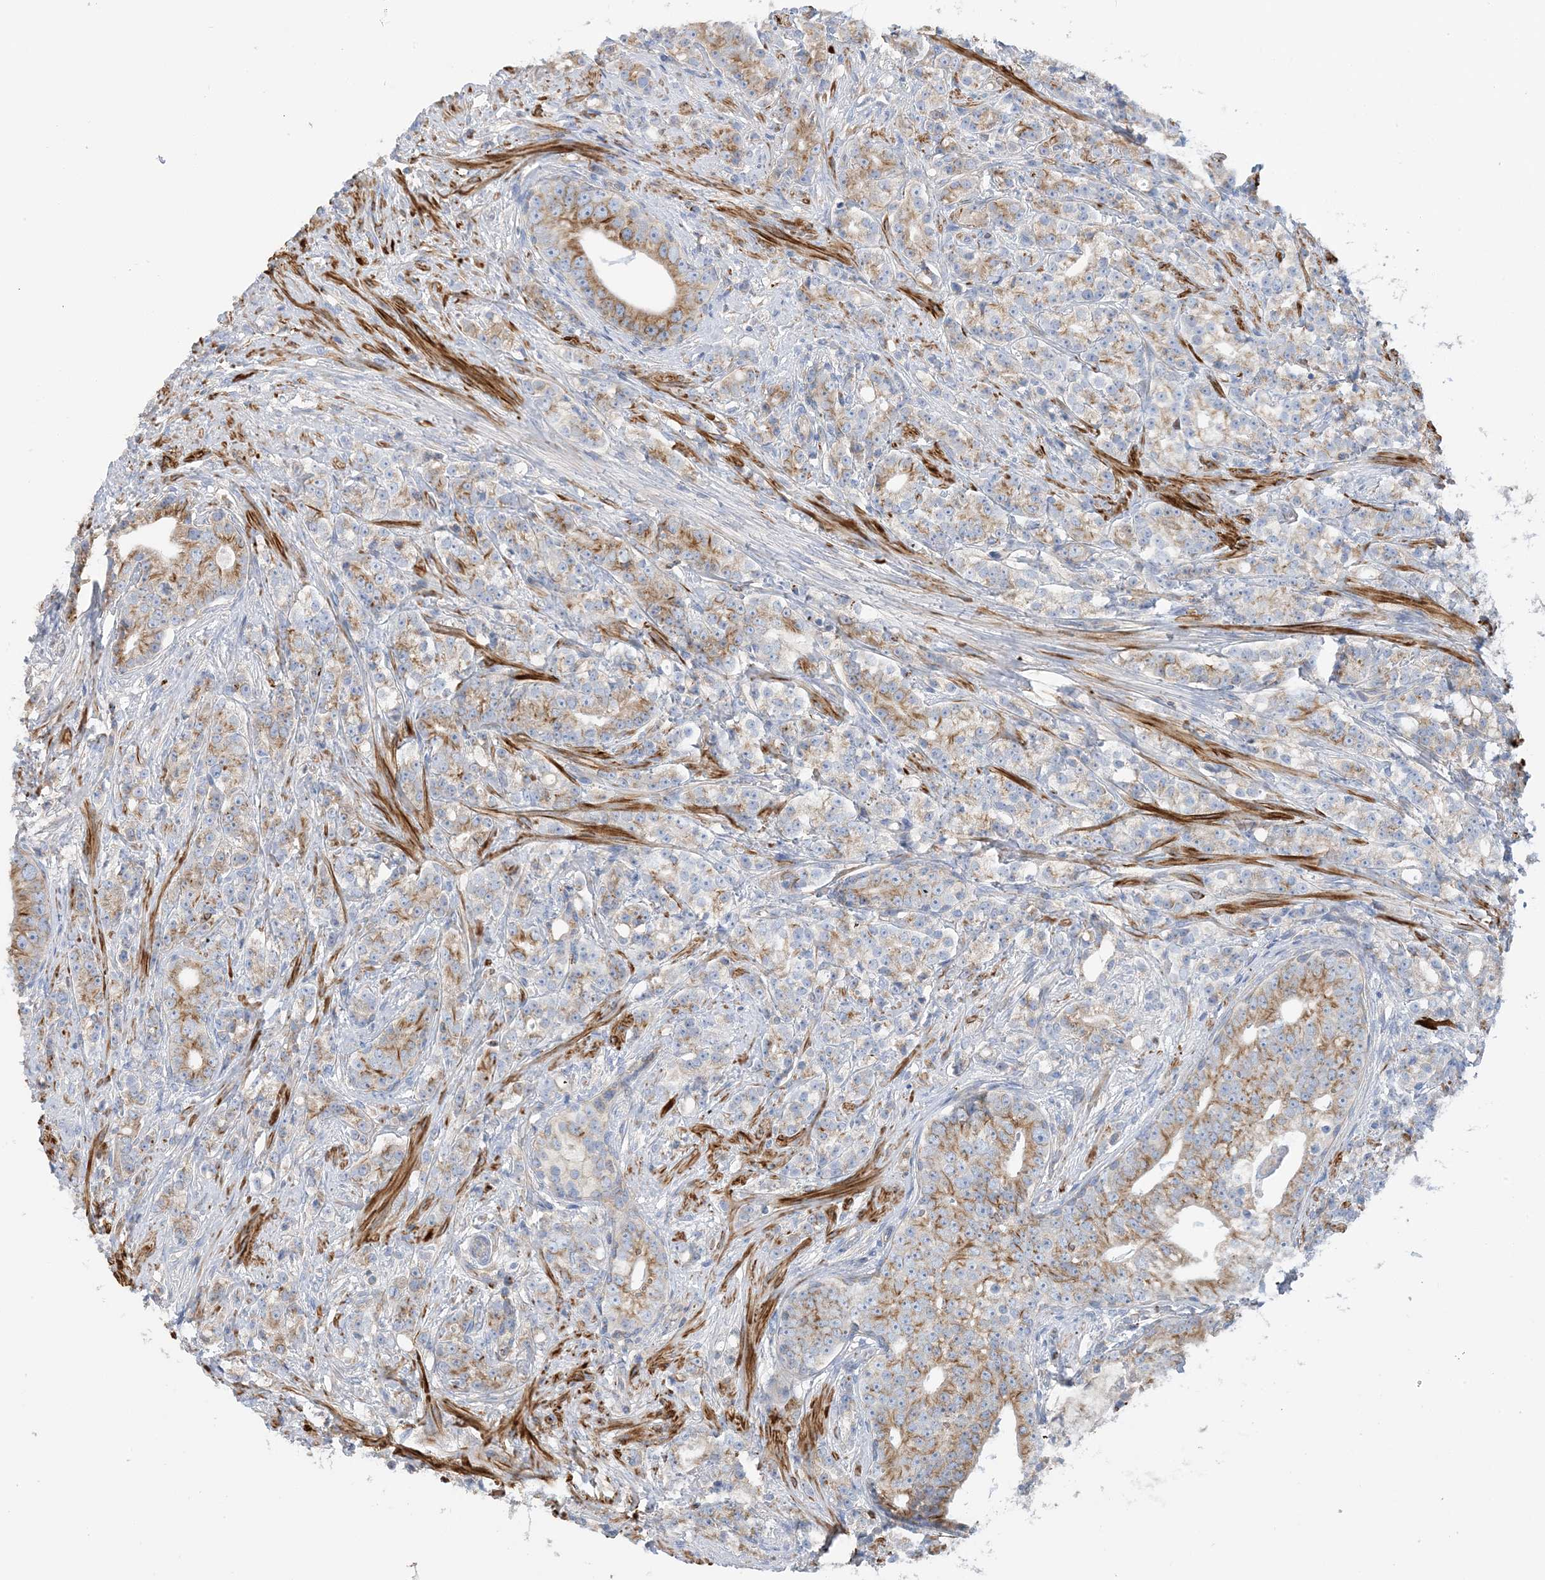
{"staining": {"intensity": "moderate", "quantity": "25%-75%", "location": "cytoplasmic/membranous"}, "tissue": "prostate cancer", "cell_type": "Tumor cells", "image_type": "cancer", "snomed": [{"axis": "morphology", "description": "Adenocarcinoma, High grade"}, {"axis": "topography", "description": "Prostate"}], "caption": "Immunohistochemical staining of human adenocarcinoma (high-grade) (prostate) displays medium levels of moderate cytoplasmic/membranous expression in approximately 25%-75% of tumor cells. The protein of interest is shown in brown color, while the nuclei are stained blue.", "gene": "CALHM5", "patient": {"sex": "male", "age": 69}}